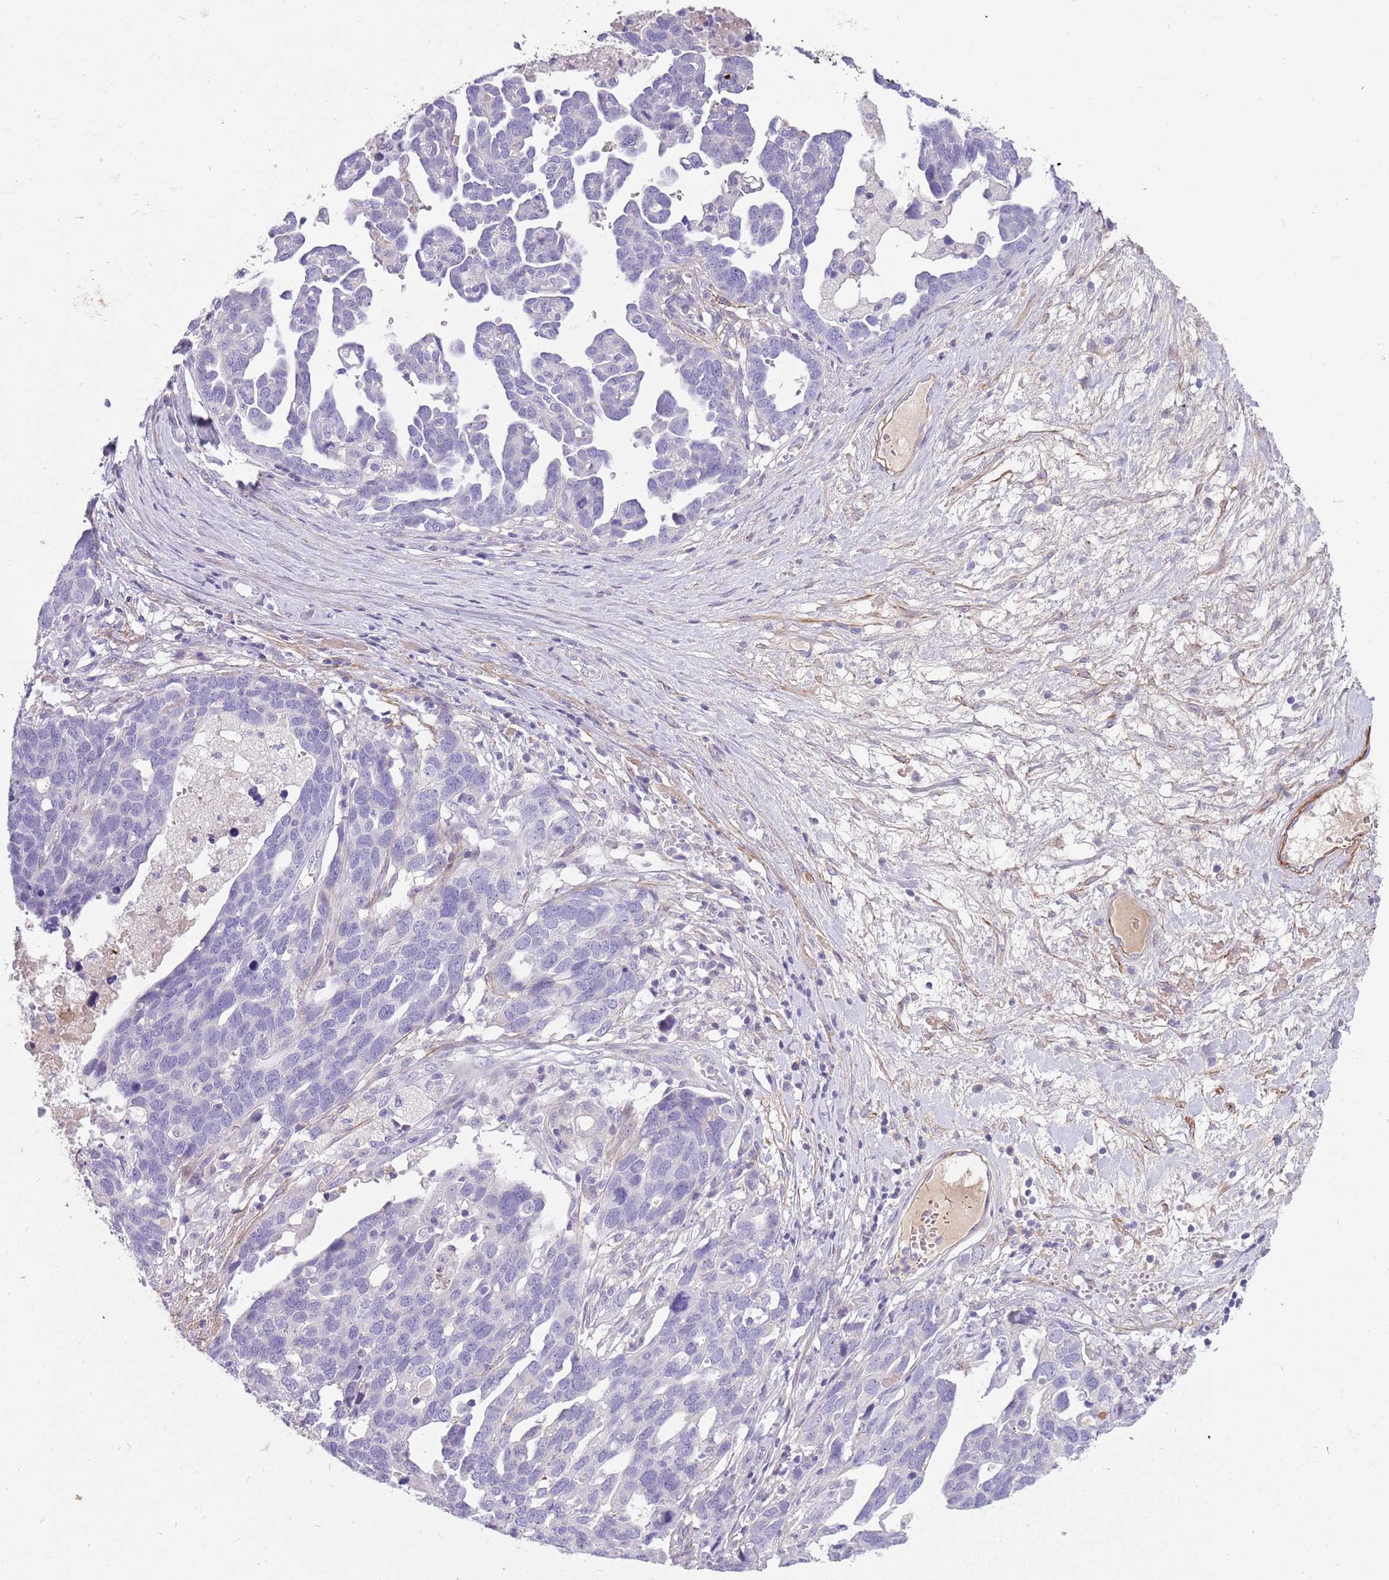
{"staining": {"intensity": "negative", "quantity": "none", "location": "none"}, "tissue": "ovarian cancer", "cell_type": "Tumor cells", "image_type": "cancer", "snomed": [{"axis": "morphology", "description": "Cystadenocarcinoma, serous, NOS"}, {"axis": "topography", "description": "Ovary"}], "caption": "Tumor cells show no significant protein staining in serous cystadenocarcinoma (ovarian).", "gene": "LEPROTL1", "patient": {"sex": "female", "age": 54}}